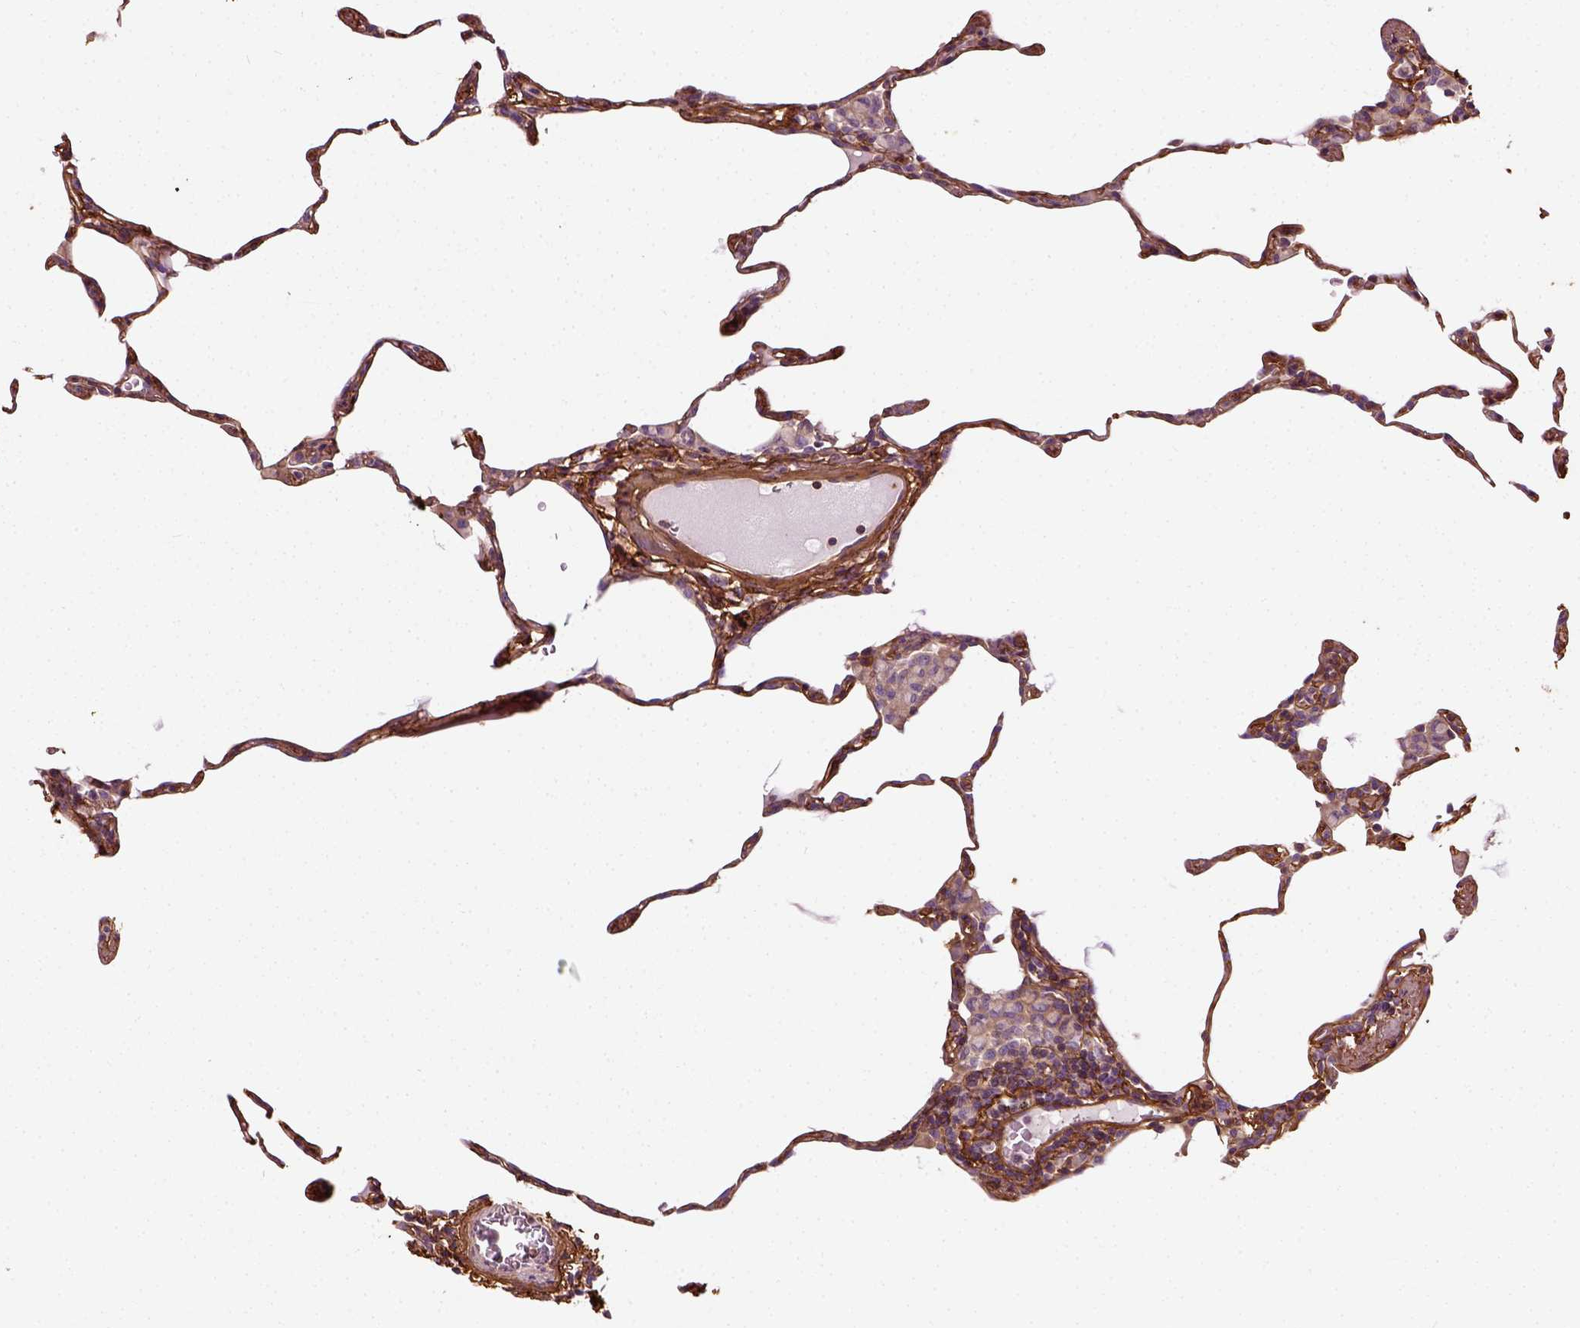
{"staining": {"intensity": "weak", "quantity": ">75%", "location": "cytoplasmic/membranous"}, "tissue": "lung", "cell_type": "Alveolar cells", "image_type": "normal", "snomed": [{"axis": "morphology", "description": "Normal tissue, NOS"}, {"axis": "topography", "description": "Lung"}], "caption": "Immunohistochemical staining of unremarkable lung exhibits weak cytoplasmic/membranous protein positivity in approximately >75% of alveolar cells.", "gene": "COL6A2", "patient": {"sex": "female", "age": 57}}